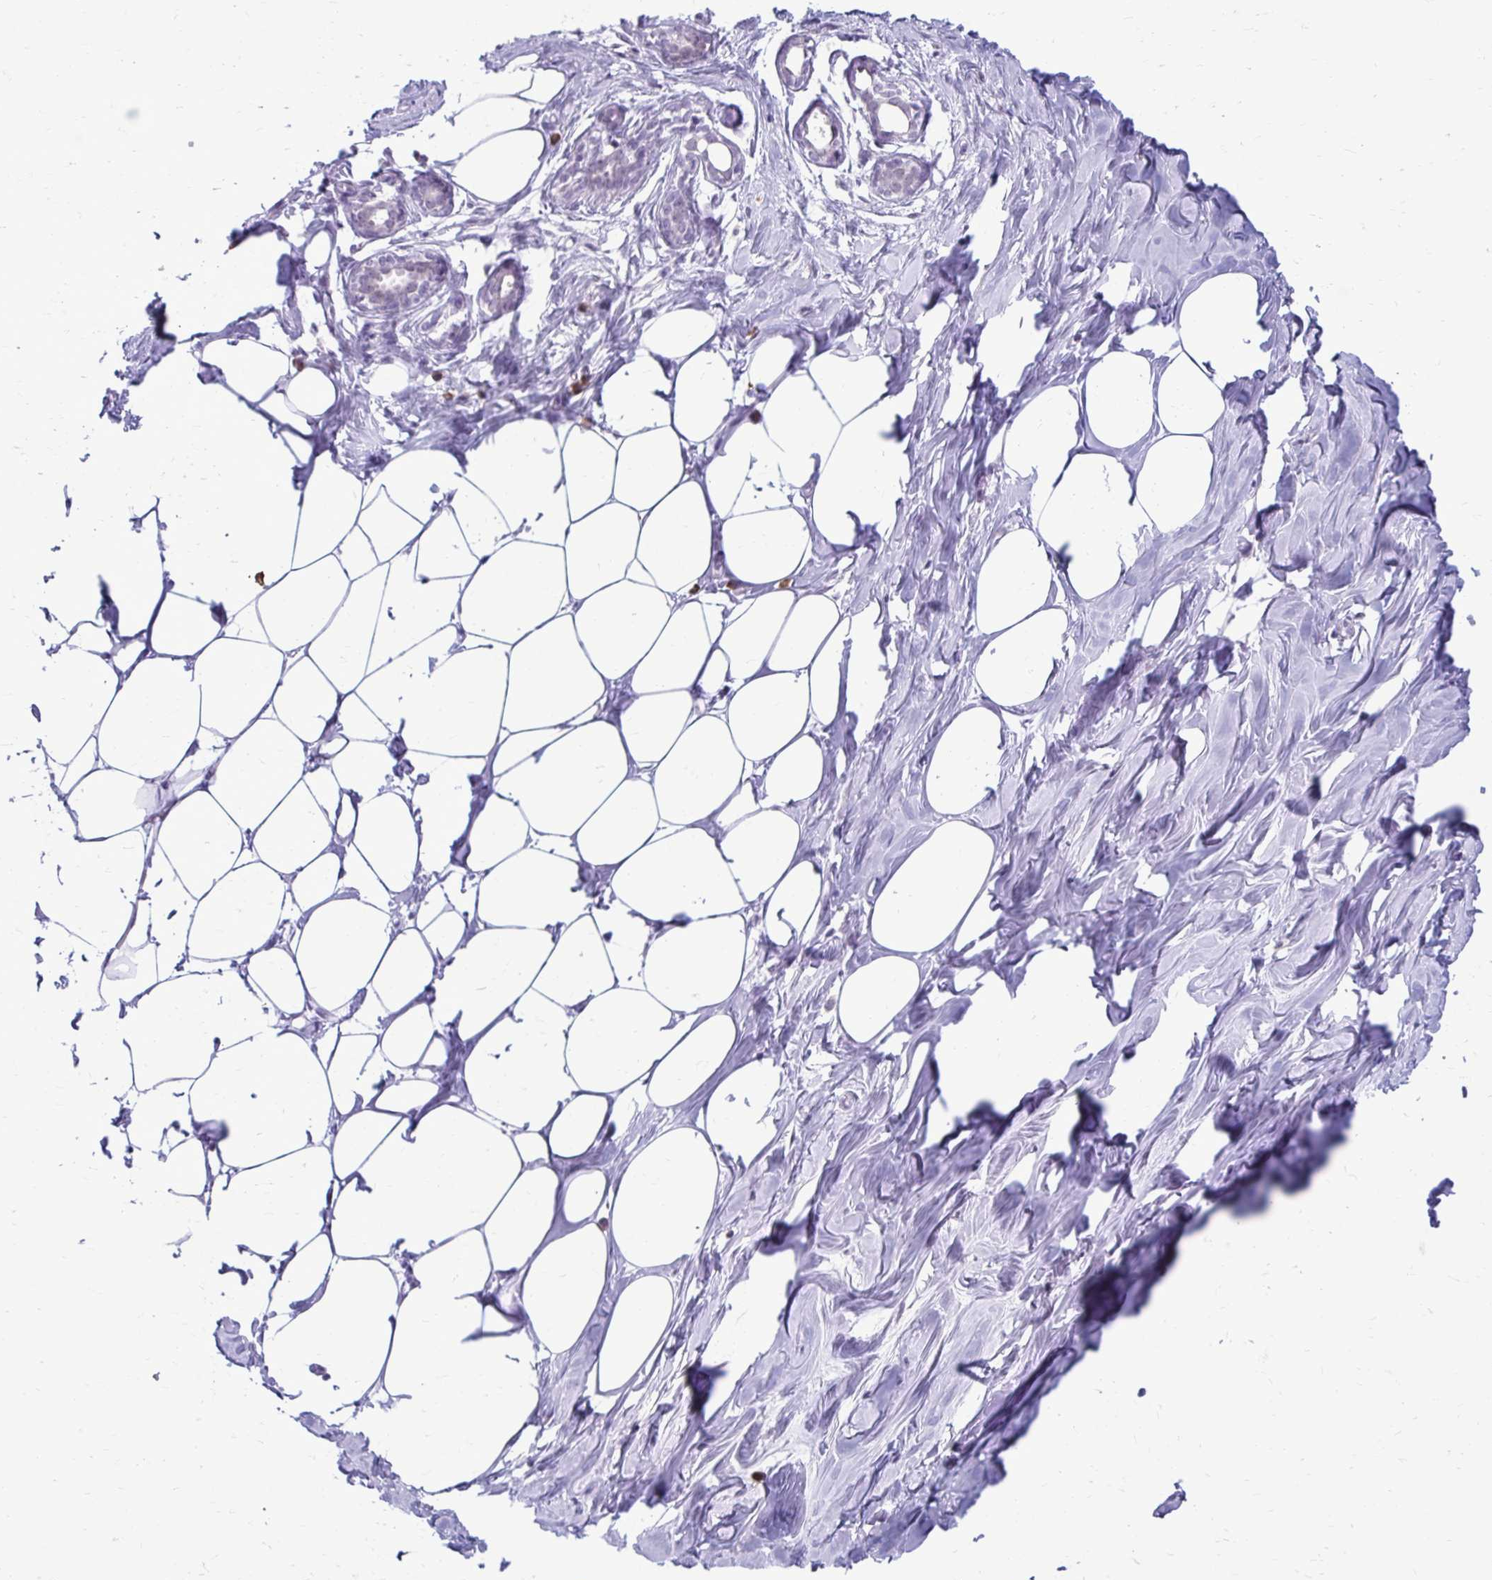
{"staining": {"intensity": "negative", "quantity": "none", "location": "none"}, "tissue": "breast", "cell_type": "Adipocytes", "image_type": "normal", "snomed": [{"axis": "morphology", "description": "Normal tissue, NOS"}, {"axis": "topography", "description": "Breast"}], "caption": "DAB (3,3'-diaminobenzidine) immunohistochemical staining of unremarkable breast shows no significant expression in adipocytes.", "gene": "PROSER1", "patient": {"sex": "female", "age": 27}}